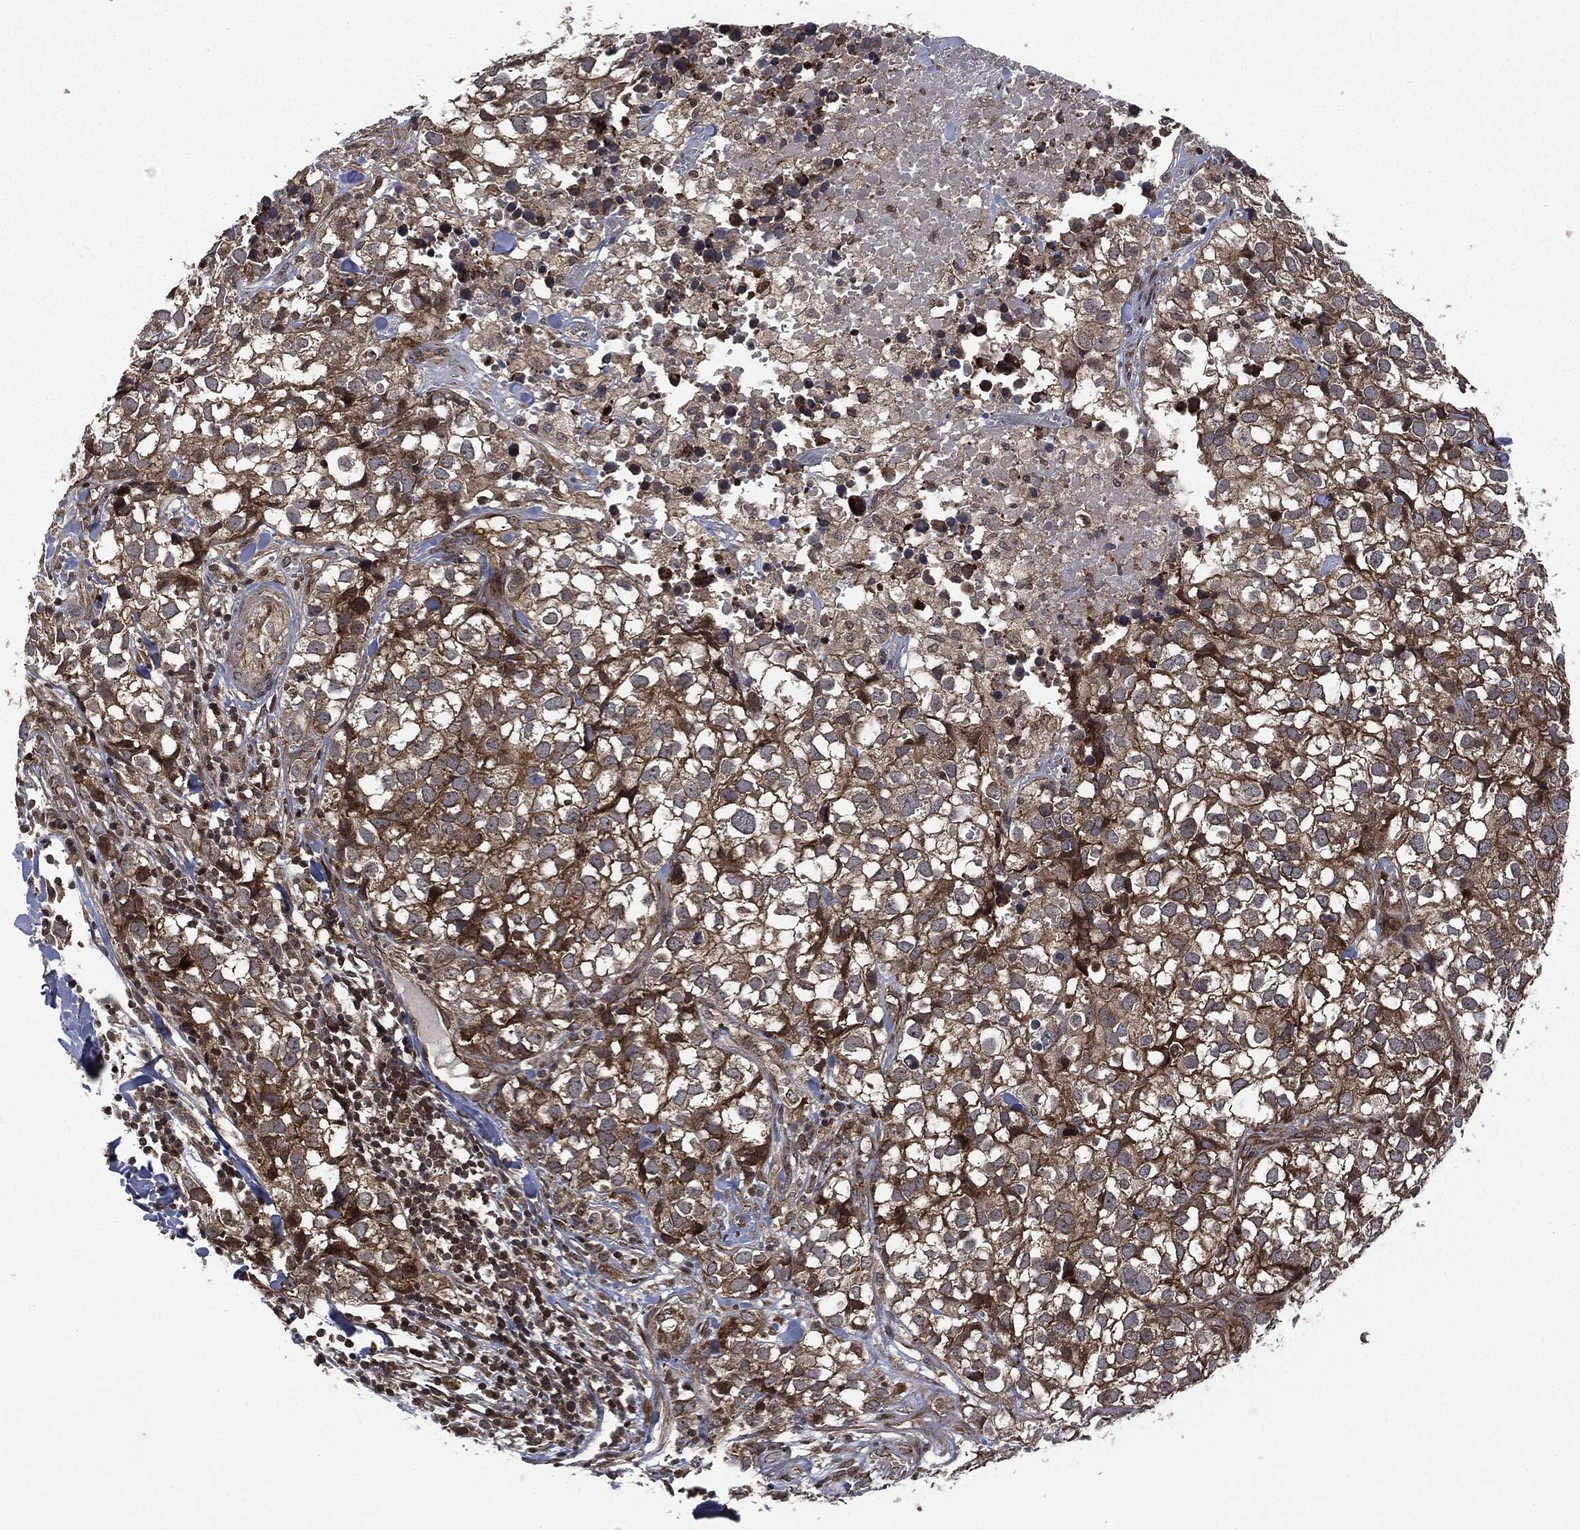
{"staining": {"intensity": "moderate", "quantity": ">75%", "location": "cytoplasmic/membranous"}, "tissue": "breast cancer", "cell_type": "Tumor cells", "image_type": "cancer", "snomed": [{"axis": "morphology", "description": "Duct carcinoma"}, {"axis": "topography", "description": "Breast"}], "caption": "DAB (3,3'-diaminobenzidine) immunohistochemical staining of breast invasive ductal carcinoma displays moderate cytoplasmic/membranous protein staining in about >75% of tumor cells.", "gene": "HRAS", "patient": {"sex": "female", "age": 30}}